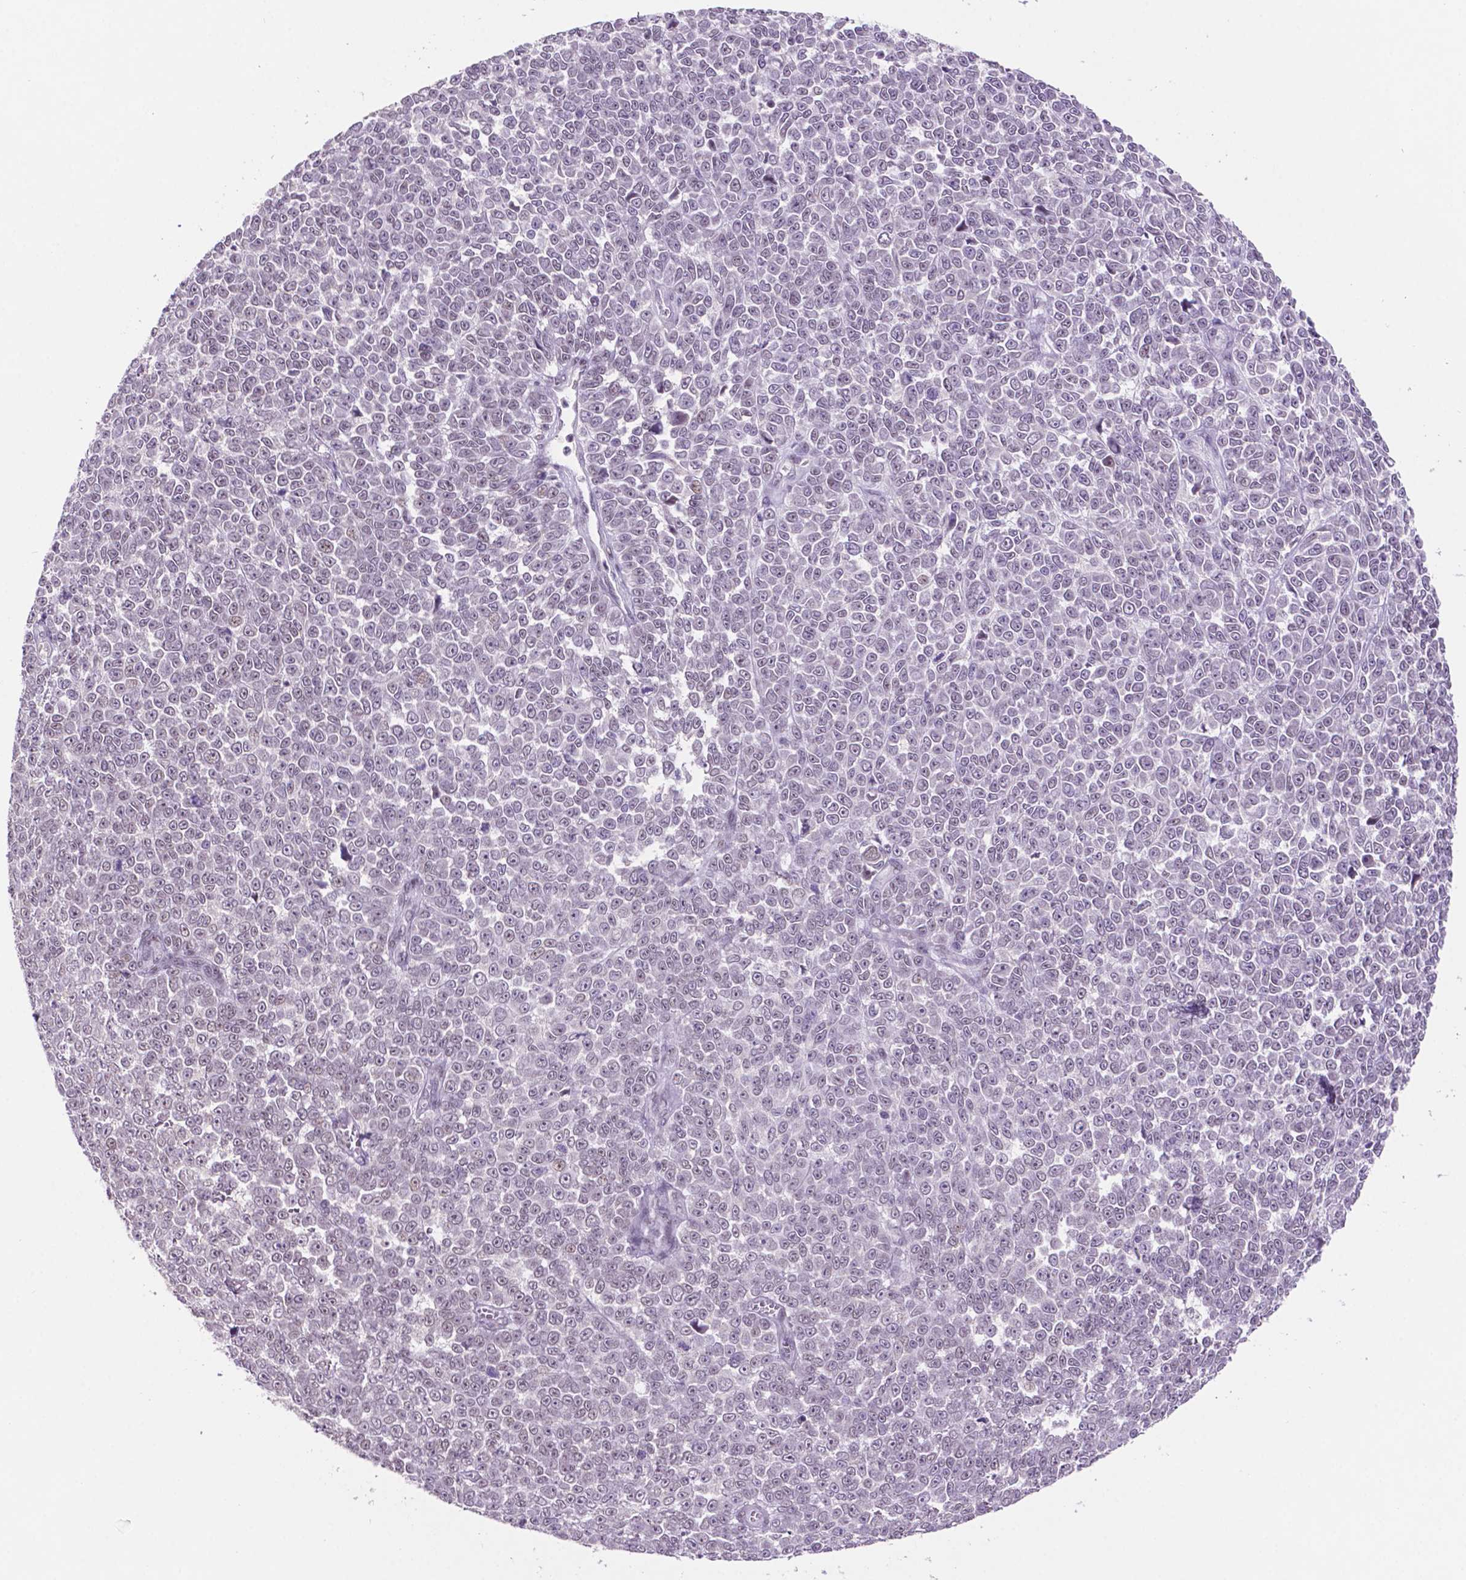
{"staining": {"intensity": "weak", "quantity": "<25%", "location": "nuclear"}, "tissue": "melanoma", "cell_type": "Tumor cells", "image_type": "cancer", "snomed": [{"axis": "morphology", "description": "Malignant melanoma, NOS"}, {"axis": "topography", "description": "Skin"}], "caption": "Immunohistochemical staining of human malignant melanoma demonstrates no significant positivity in tumor cells. Nuclei are stained in blue.", "gene": "NCOR1", "patient": {"sex": "female", "age": 95}}